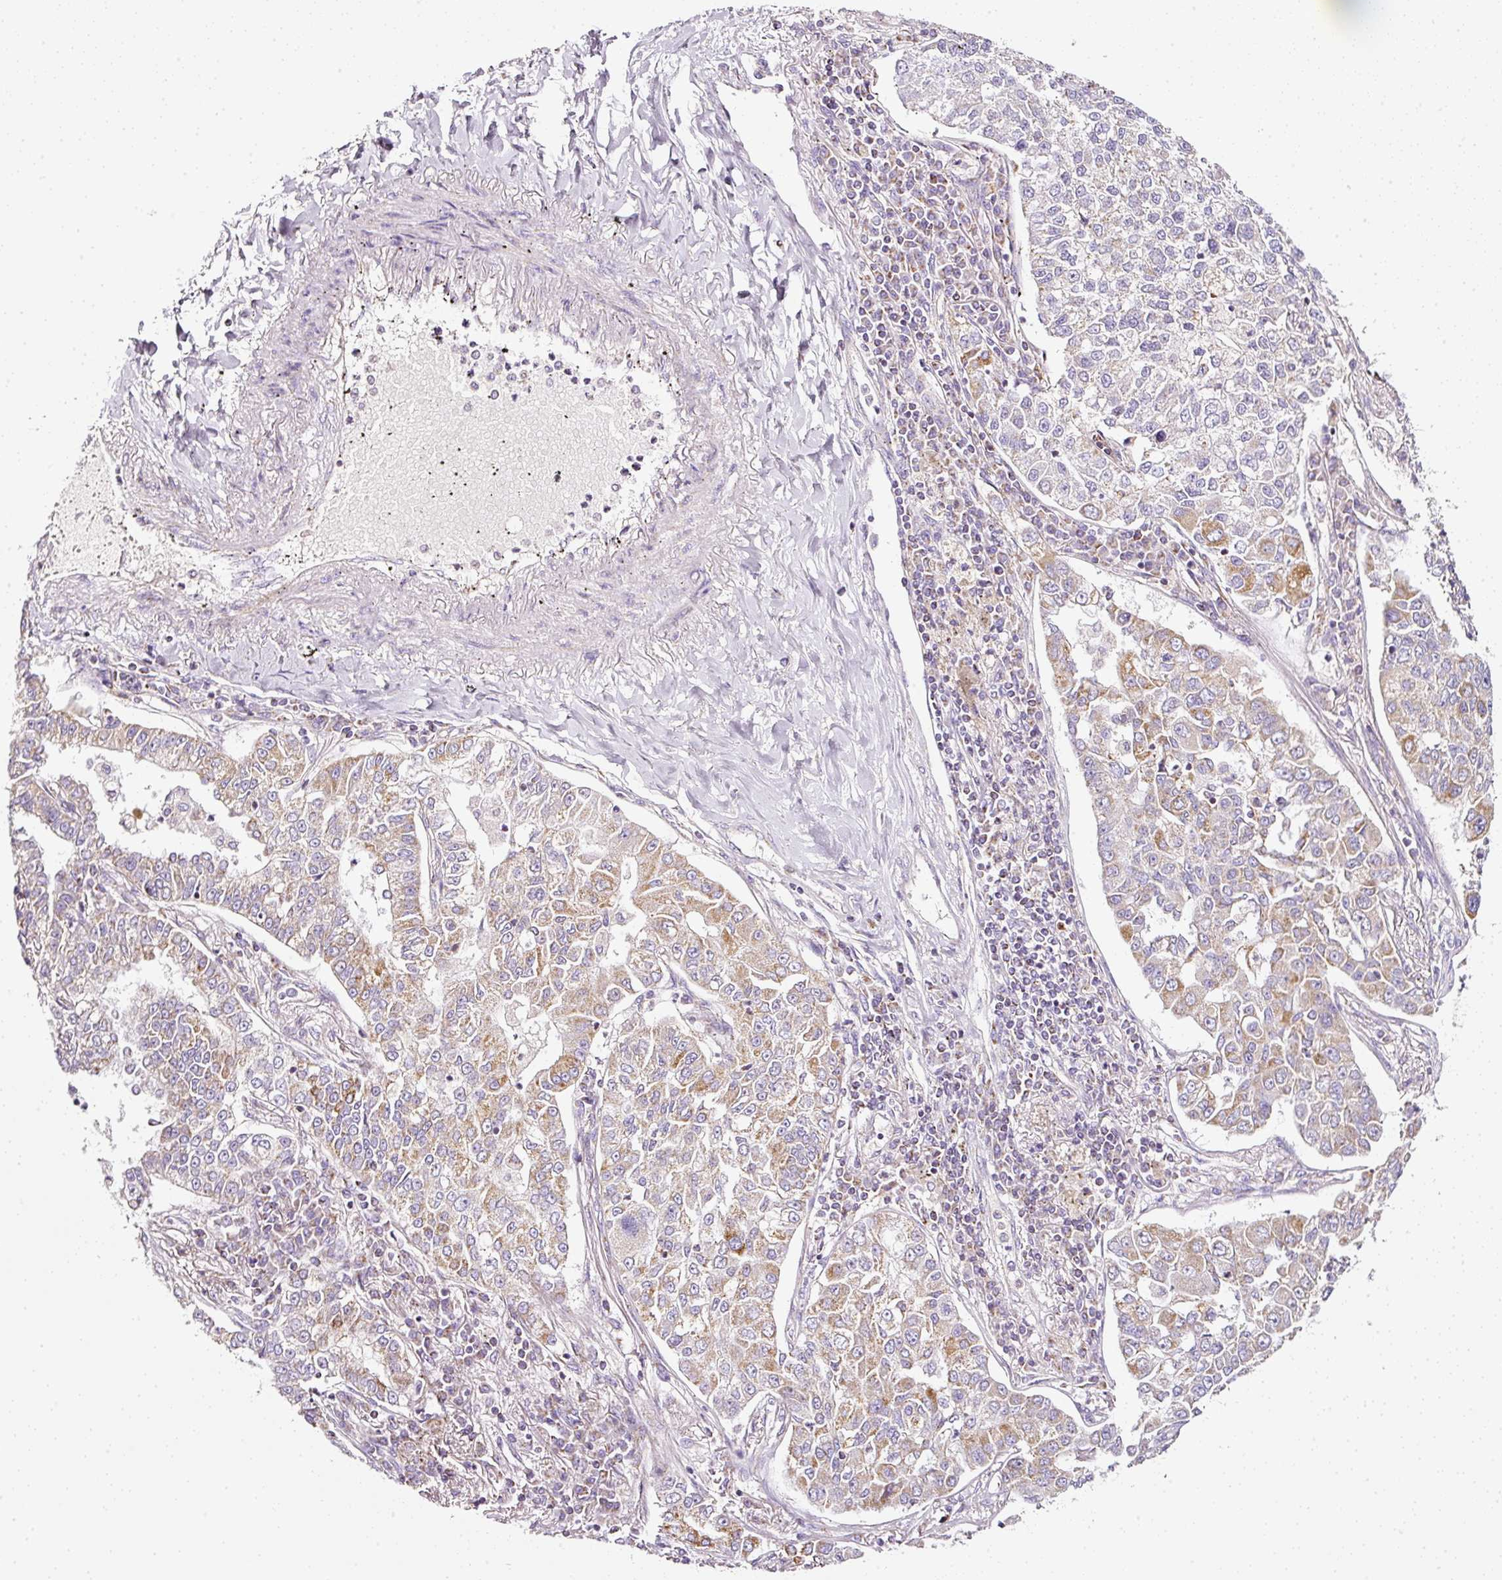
{"staining": {"intensity": "moderate", "quantity": "25%-75%", "location": "cytoplasmic/membranous"}, "tissue": "lung cancer", "cell_type": "Tumor cells", "image_type": "cancer", "snomed": [{"axis": "morphology", "description": "Adenocarcinoma, NOS"}, {"axis": "topography", "description": "Lung"}], "caption": "Lung adenocarcinoma stained for a protein (brown) demonstrates moderate cytoplasmic/membranous positive expression in about 25%-75% of tumor cells.", "gene": "SDHA", "patient": {"sex": "male", "age": 49}}